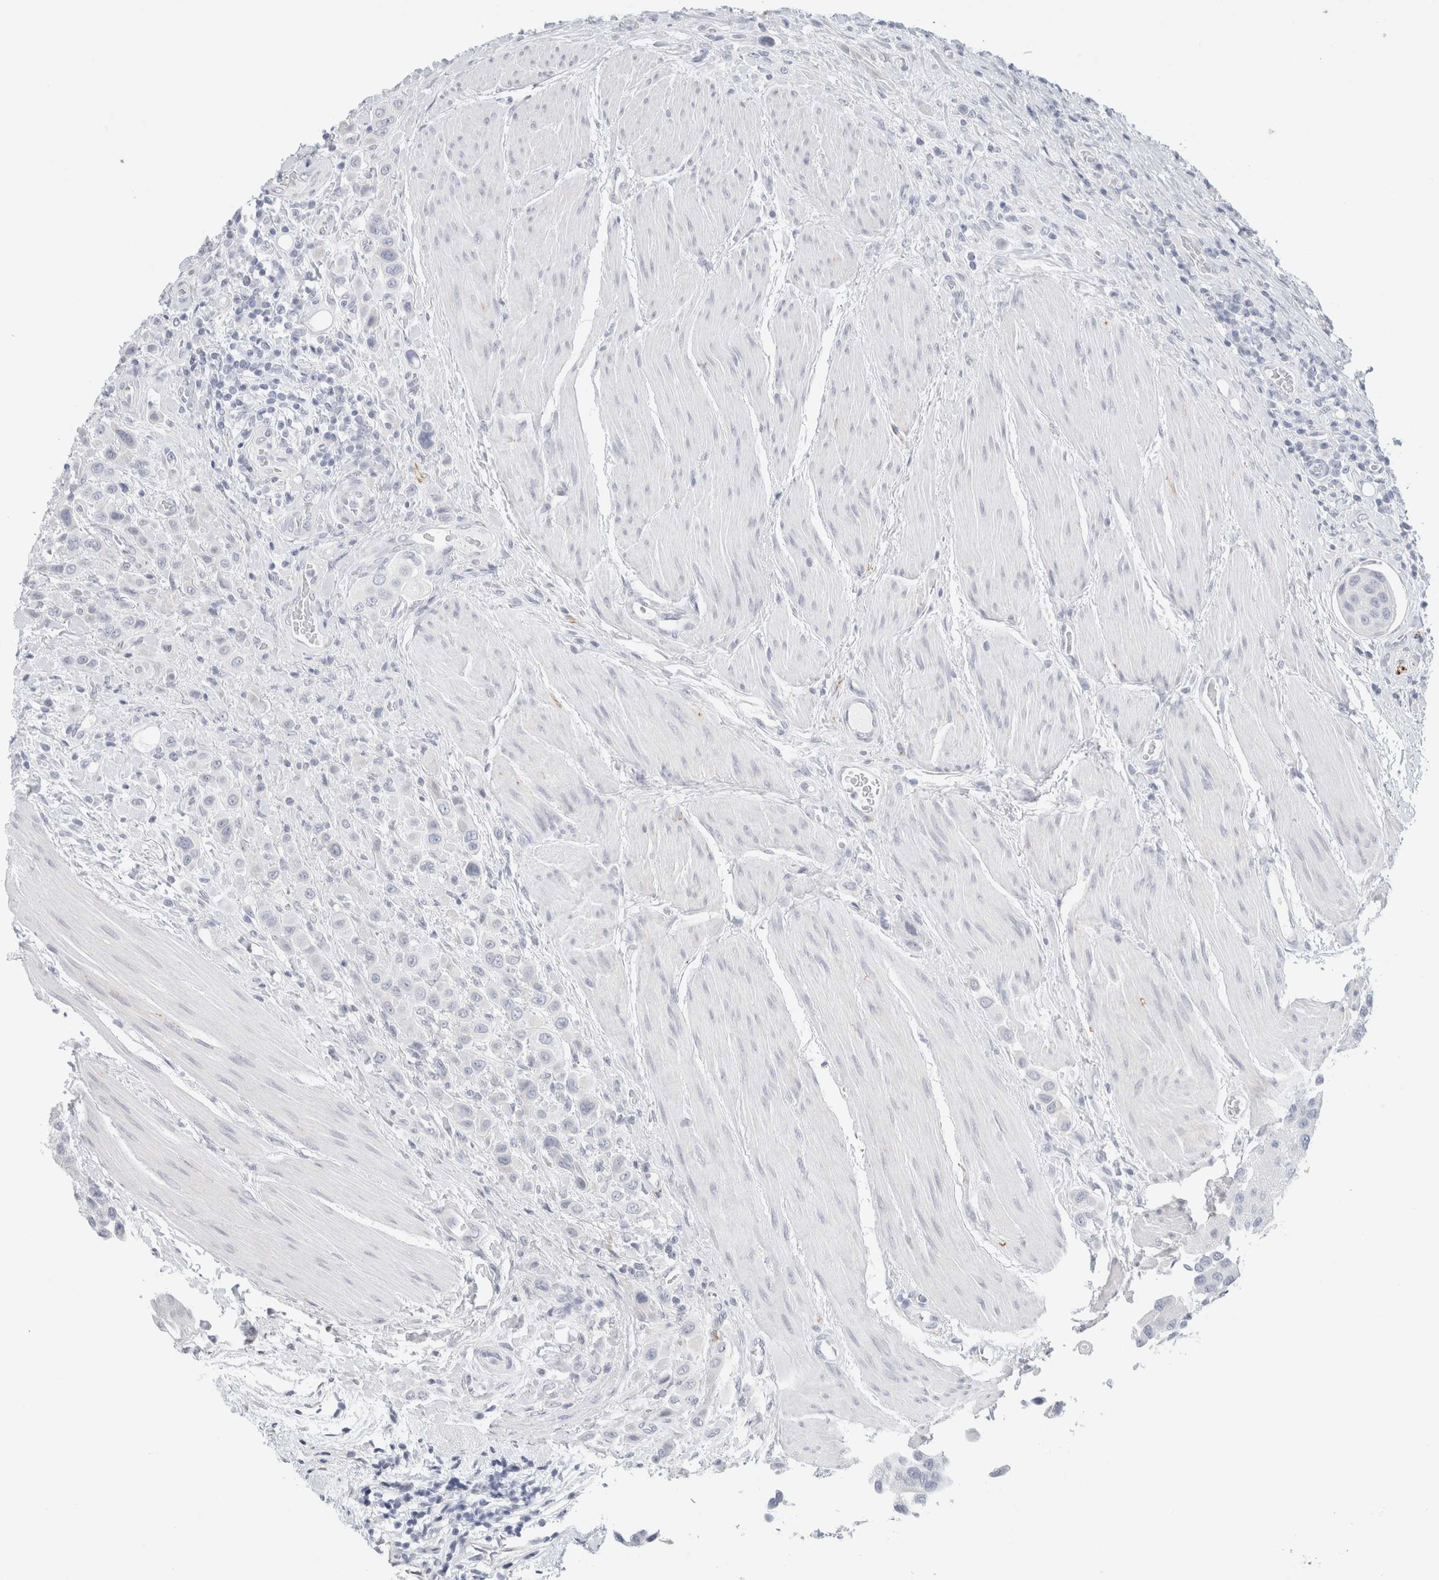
{"staining": {"intensity": "negative", "quantity": "none", "location": "none"}, "tissue": "urothelial cancer", "cell_type": "Tumor cells", "image_type": "cancer", "snomed": [{"axis": "morphology", "description": "Urothelial carcinoma, High grade"}, {"axis": "topography", "description": "Urinary bladder"}], "caption": "Immunohistochemistry (IHC) photomicrograph of neoplastic tissue: high-grade urothelial carcinoma stained with DAB (3,3'-diaminobenzidine) reveals no significant protein expression in tumor cells. Nuclei are stained in blue.", "gene": "RTN4", "patient": {"sex": "male", "age": 50}}